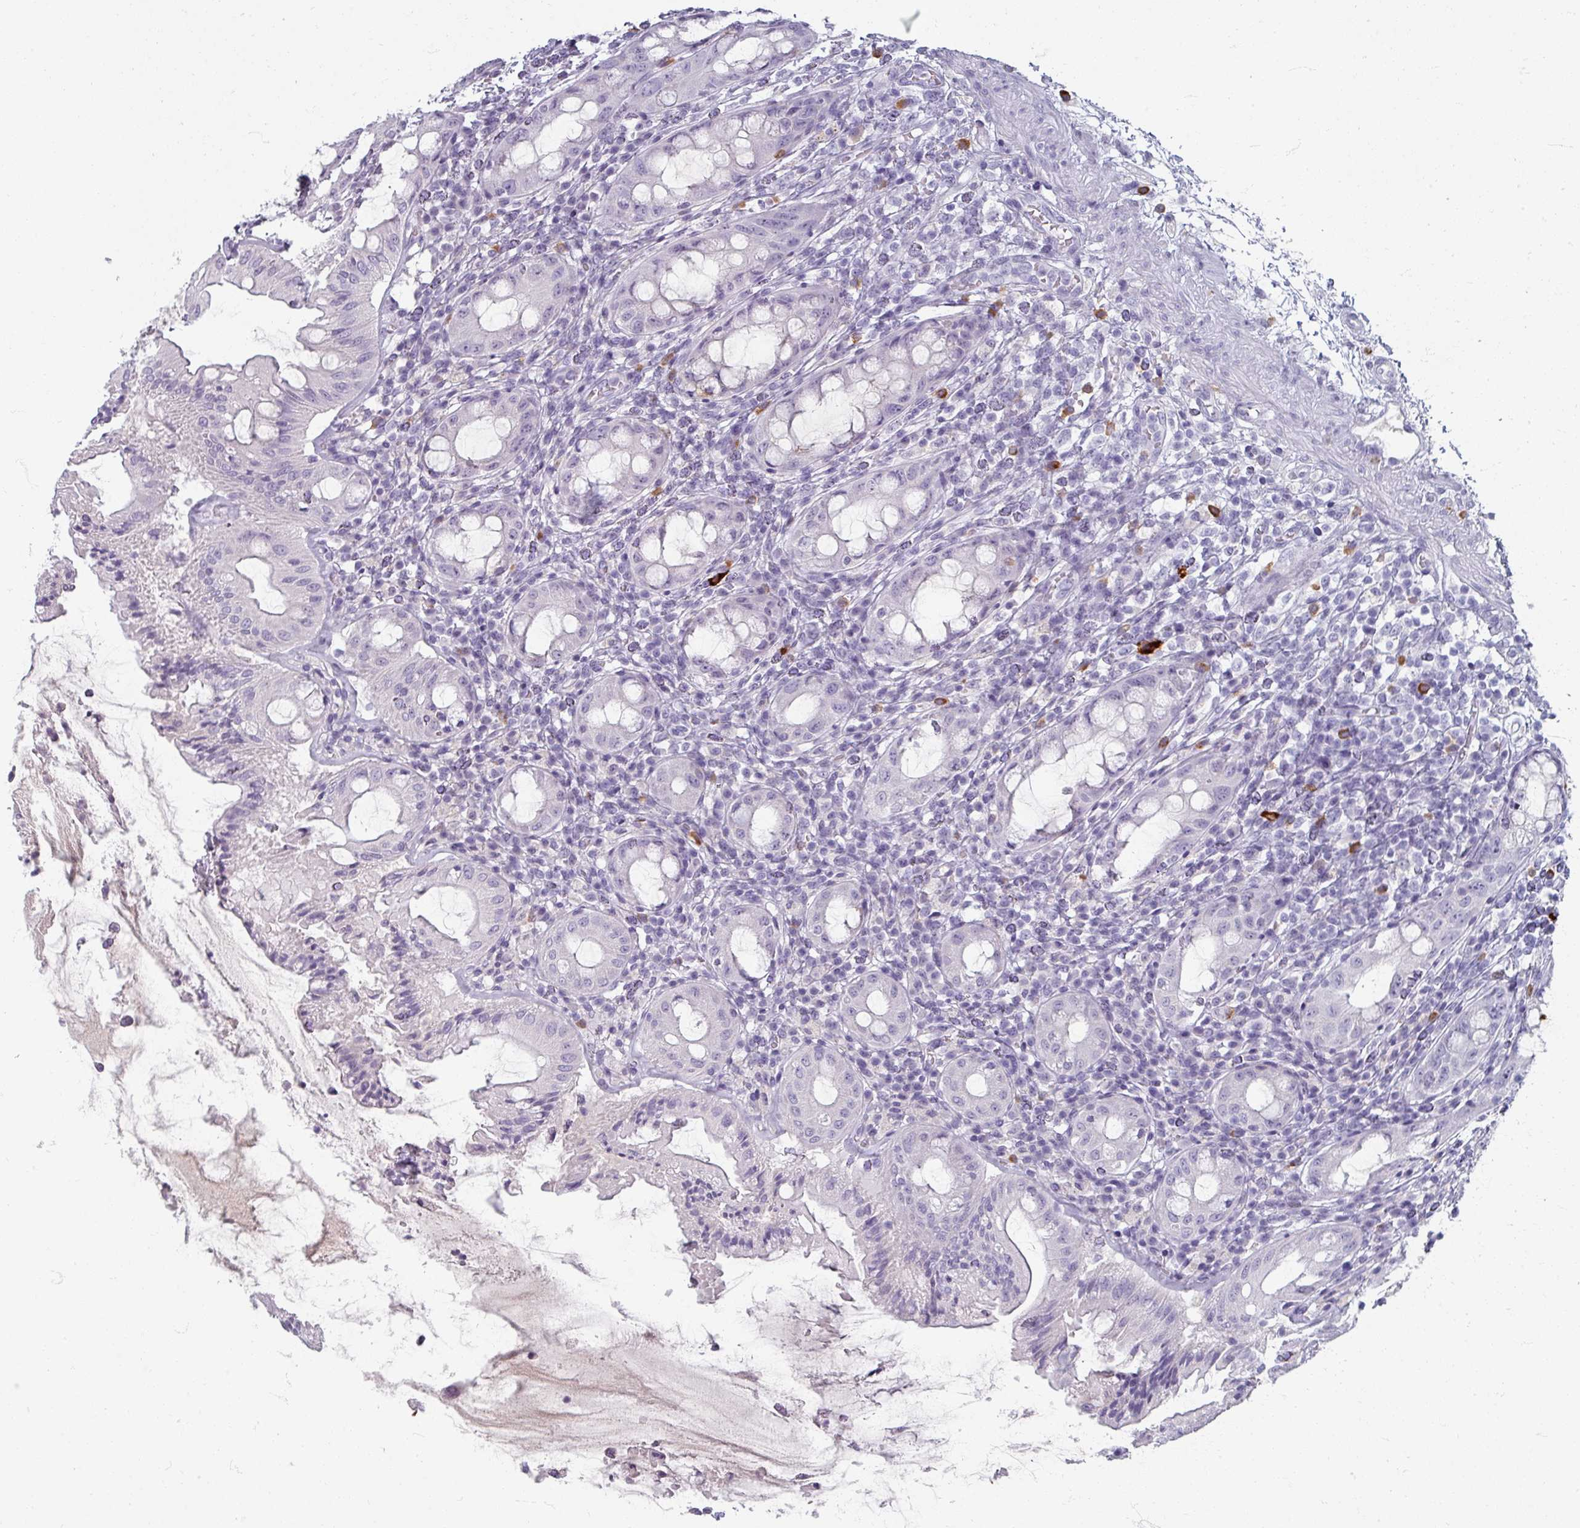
{"staining": {"intensity": "weak", "quantity": "<25%", "location": "cytoplasmic/membranous"}, "tissue": "rectum", "cell_type": "Glandular cells", "image_type": "normal", "snomed": [{"axis": "morphology", "description": "Normal tissue, NOS"}, {"axis": "topography", "description": "Rectum"}], "caption": "Glandular cells are negative for brown protein staining in normal rectum. (Stains: DAB immunohistochemistry with hematoxylin counter stain, Microscopy: brightfield microscopy at high magnification).", "gene": "ZNF878", "patient": {"sex": "female", "age": 57}}